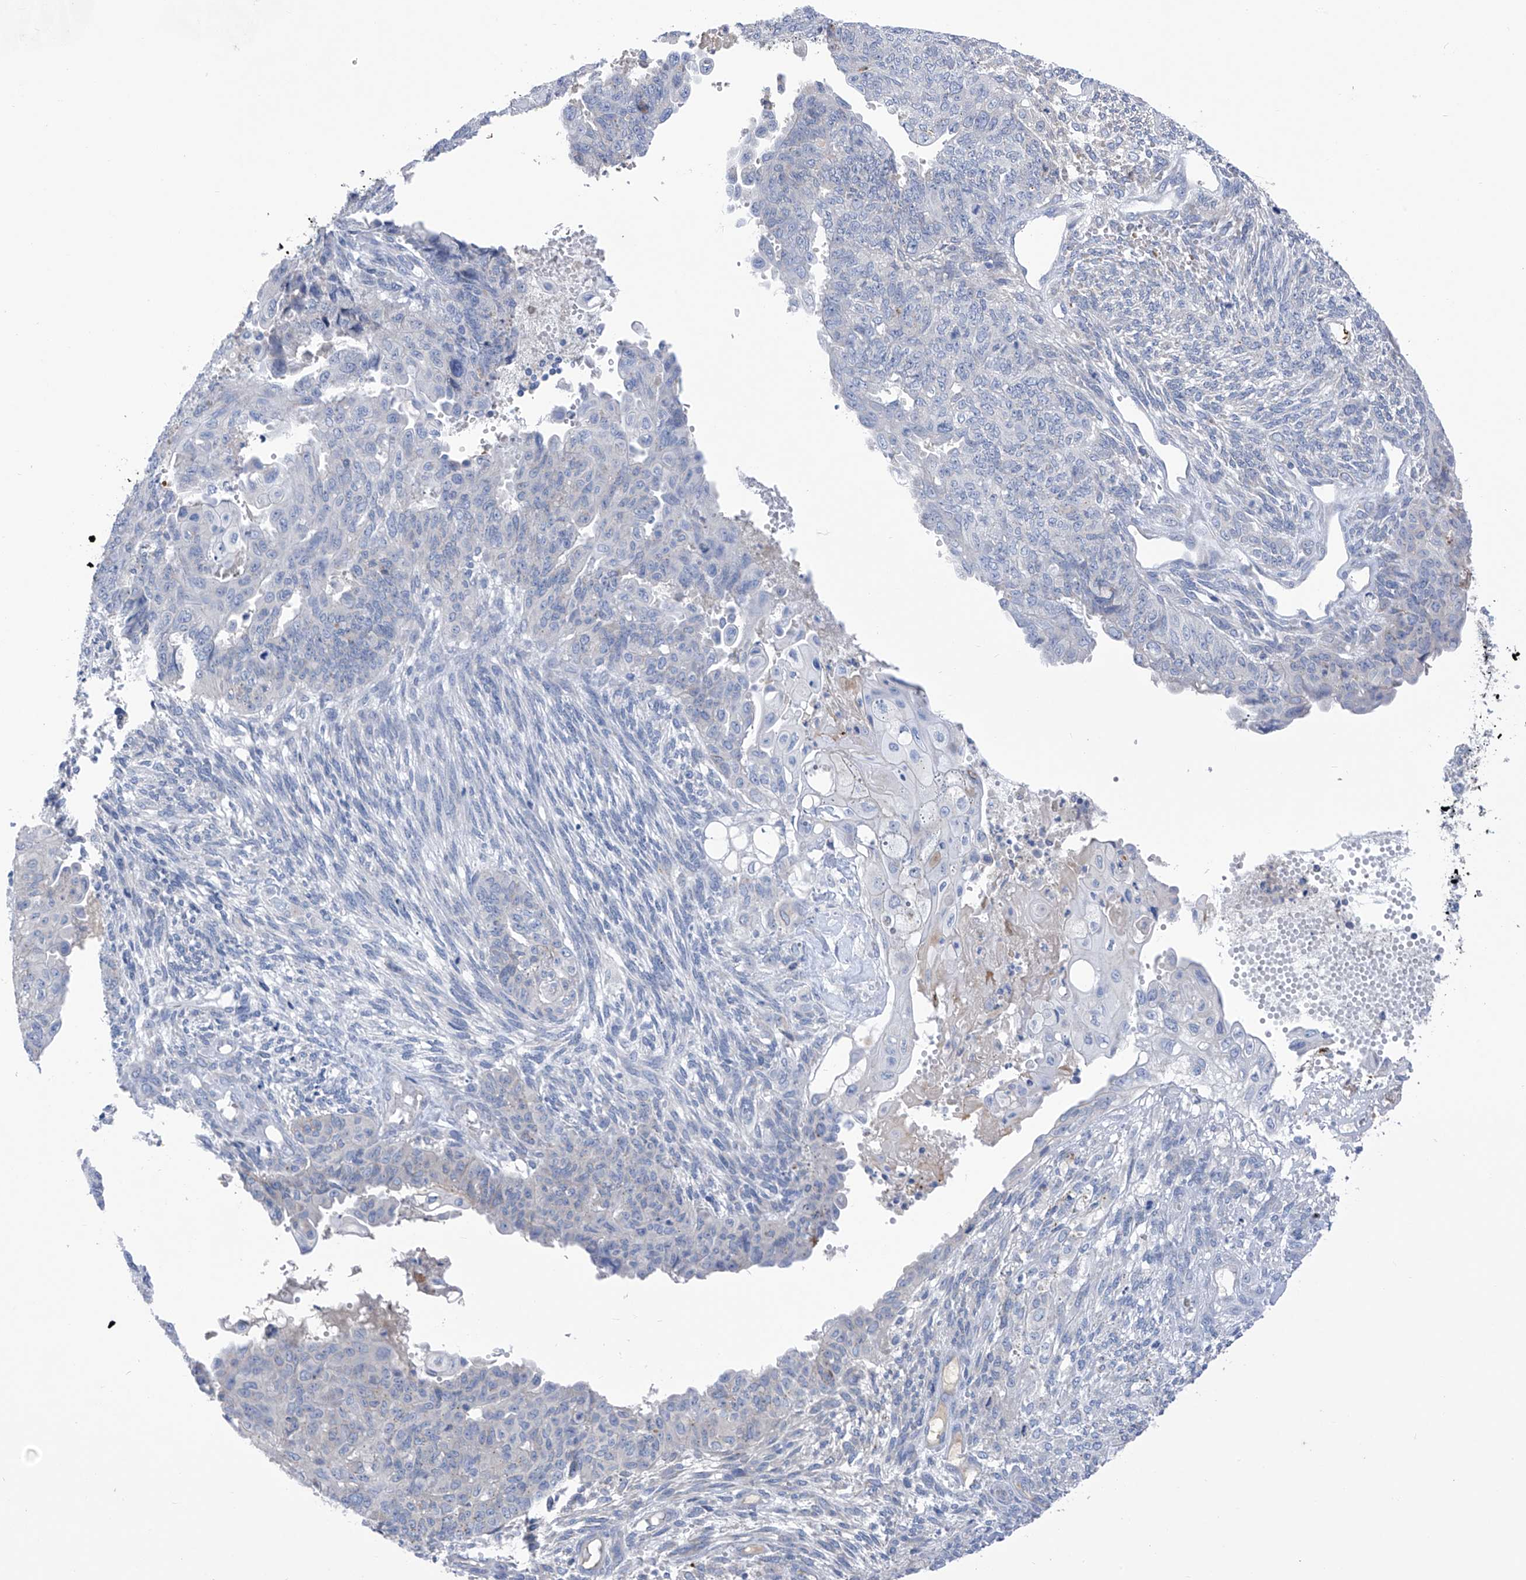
{"staining": {"intensity": "negative", "quantity": "none", "location": "none"}, "tissue": "endometrial cancer", "cell_type": "Tumor cells", "image_type": "cancer", "snomed": [{"axis": "morphology", "description": "Adenocarcinoma, NOS"}, {"axis": "topography", "description": "Endometrium"}], "caption": "DAB (3,3'-diaminobenzidine) immunohistochemical staining of endometrial cancer shows no significant expression in tumor cells.", "gene": "SLCO4A1", "patient": {"sex": "female", "age": 32}}